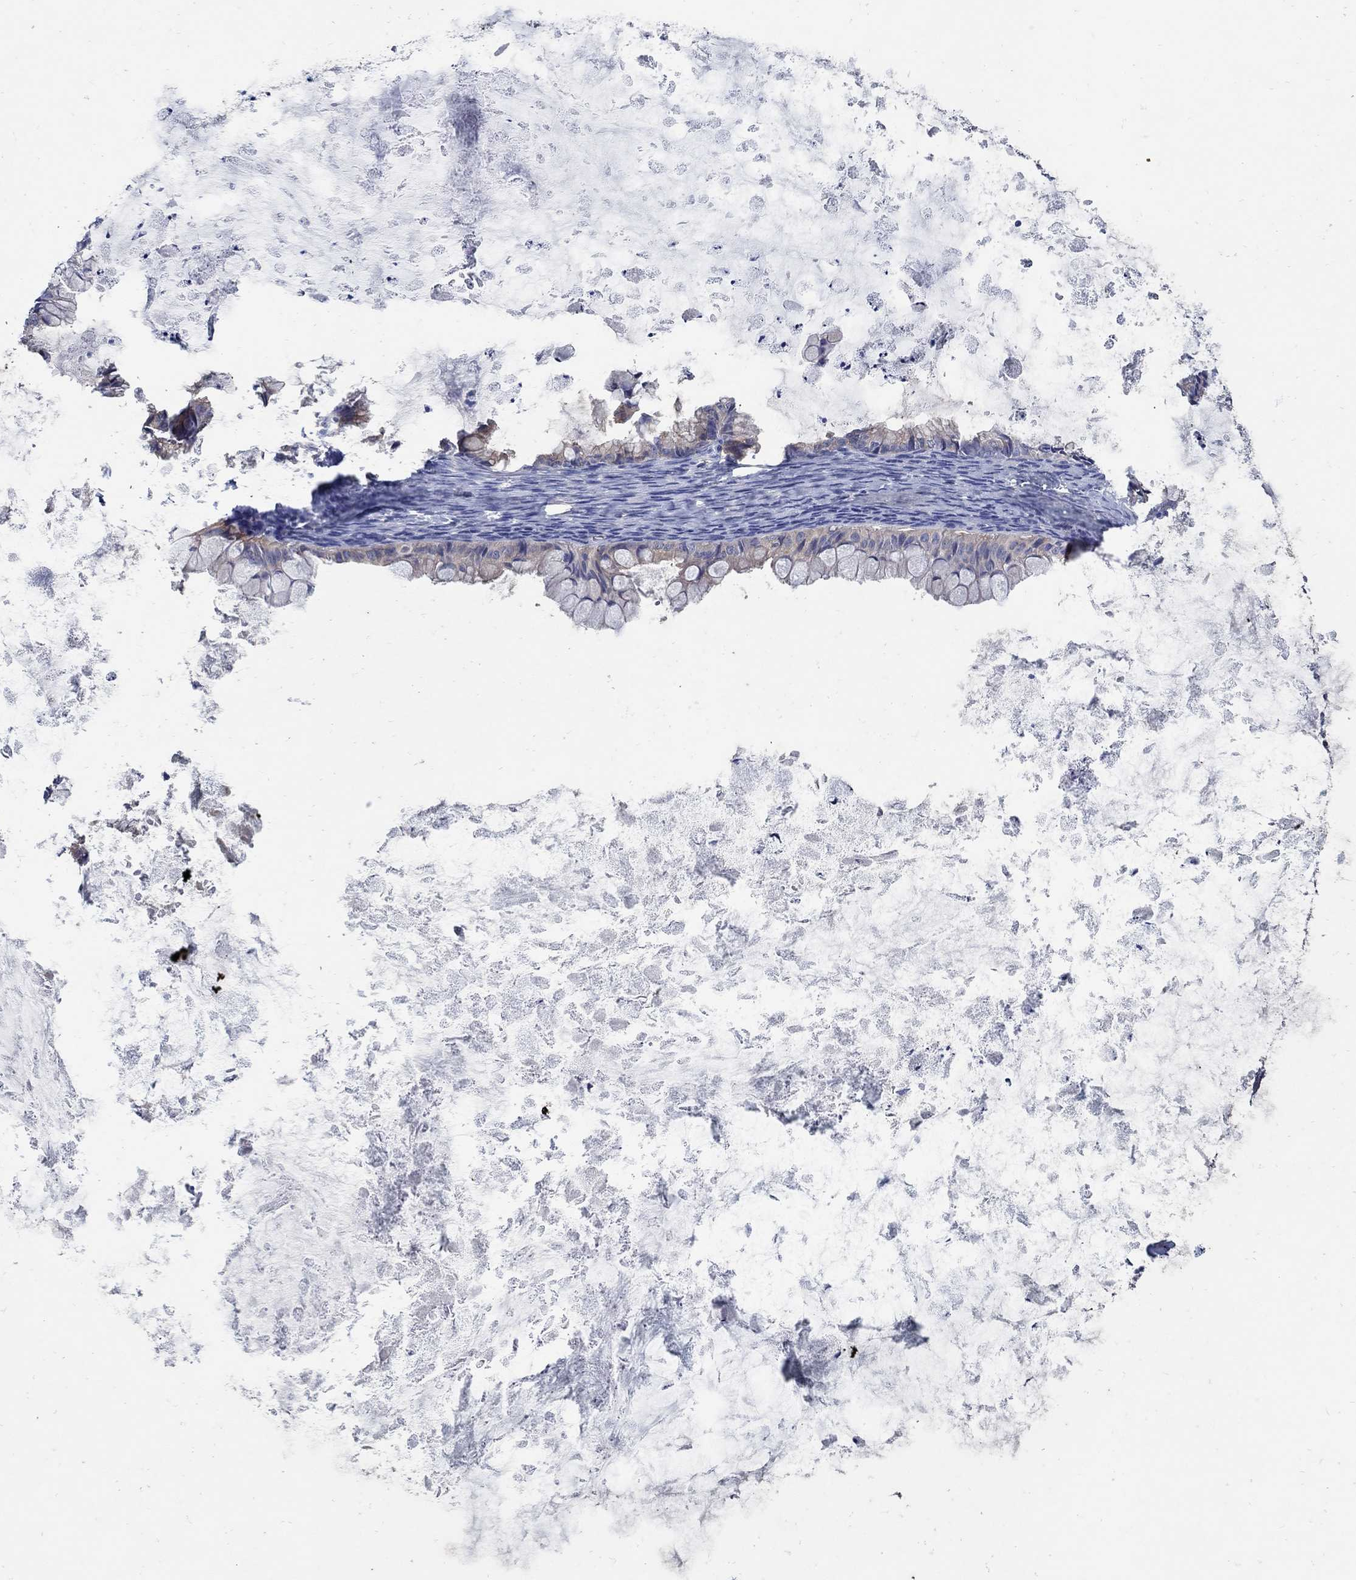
{"staining": {"intensity": "weak", "quantity": "<25%", "location": "cytoplasmic/membranous"}, "tissue": "ovarian cancer", "cell_type": "Tumor cells", "image_type": "cancer", "snomed": [{"axis": "morphology", "description": "Cystadenocarcinoma, mucinous, NOS"}, {"axis": "topography", "description": "Ovary"}], "caption": "The image reveals no significant staining in tumor cells of ovarian mucinous cystadenocarcinoma.", "gene": "MTHFR", "patient": {"sex": "female", "age": 35}}